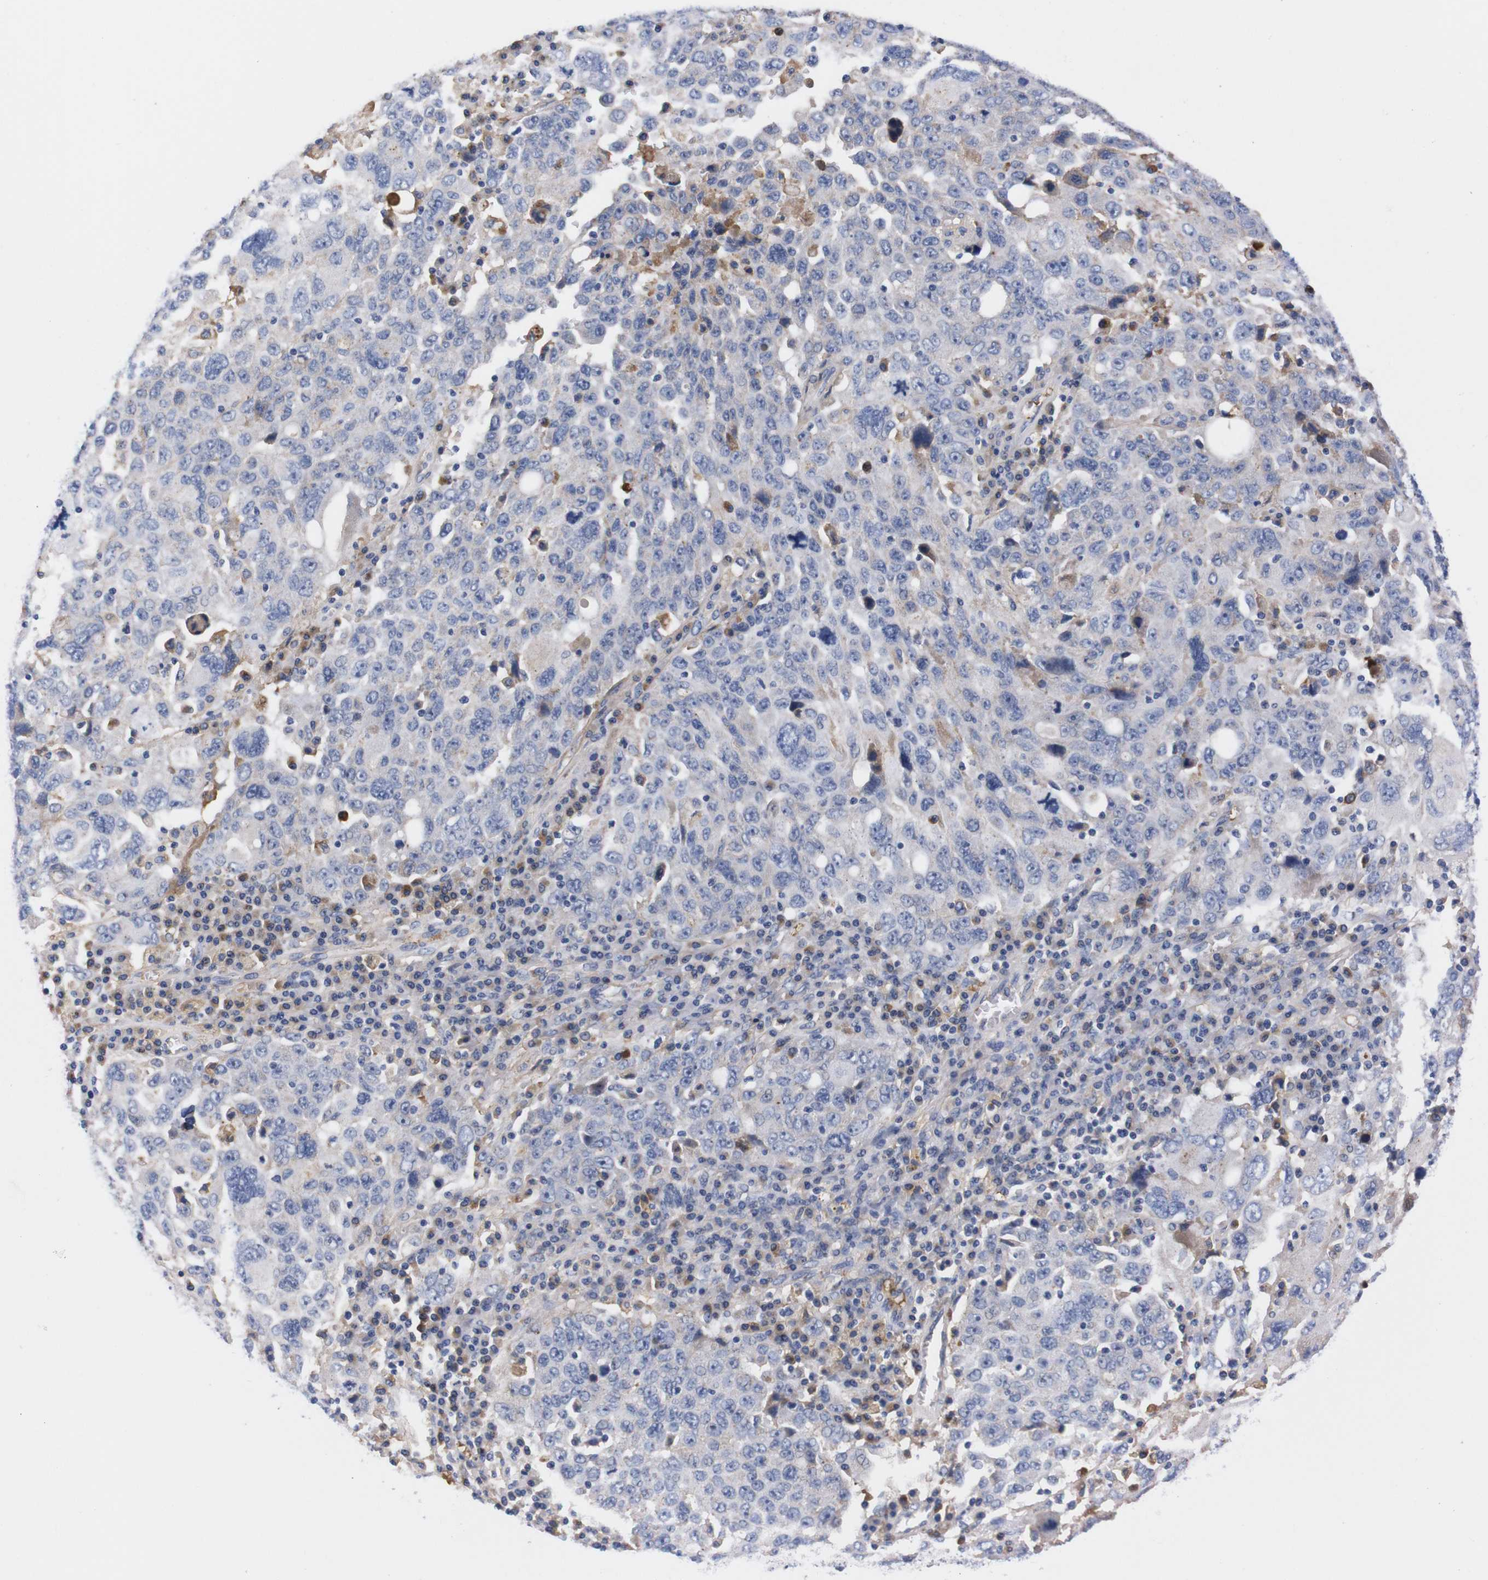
{"staining": {"intensity": "negative", "quantity": "none", "location": "none"}, "tissue": "ovarian cancer", "cell_type": "Tumor cells", "image_type": "cancer", "snomed": [{"axis": "morphology", "description": "Carcinoma, endometroid"}, {"axis": "topography", "description": "Ovary"}], "caption": "An IHC micrograph of ovarian endometroid carcinoma is shown. There is no staining in tumor cells of ovarian endometroid carcinoma.", "gene": "FAM210A", "patient": {"sex": "female", "age": 62}}